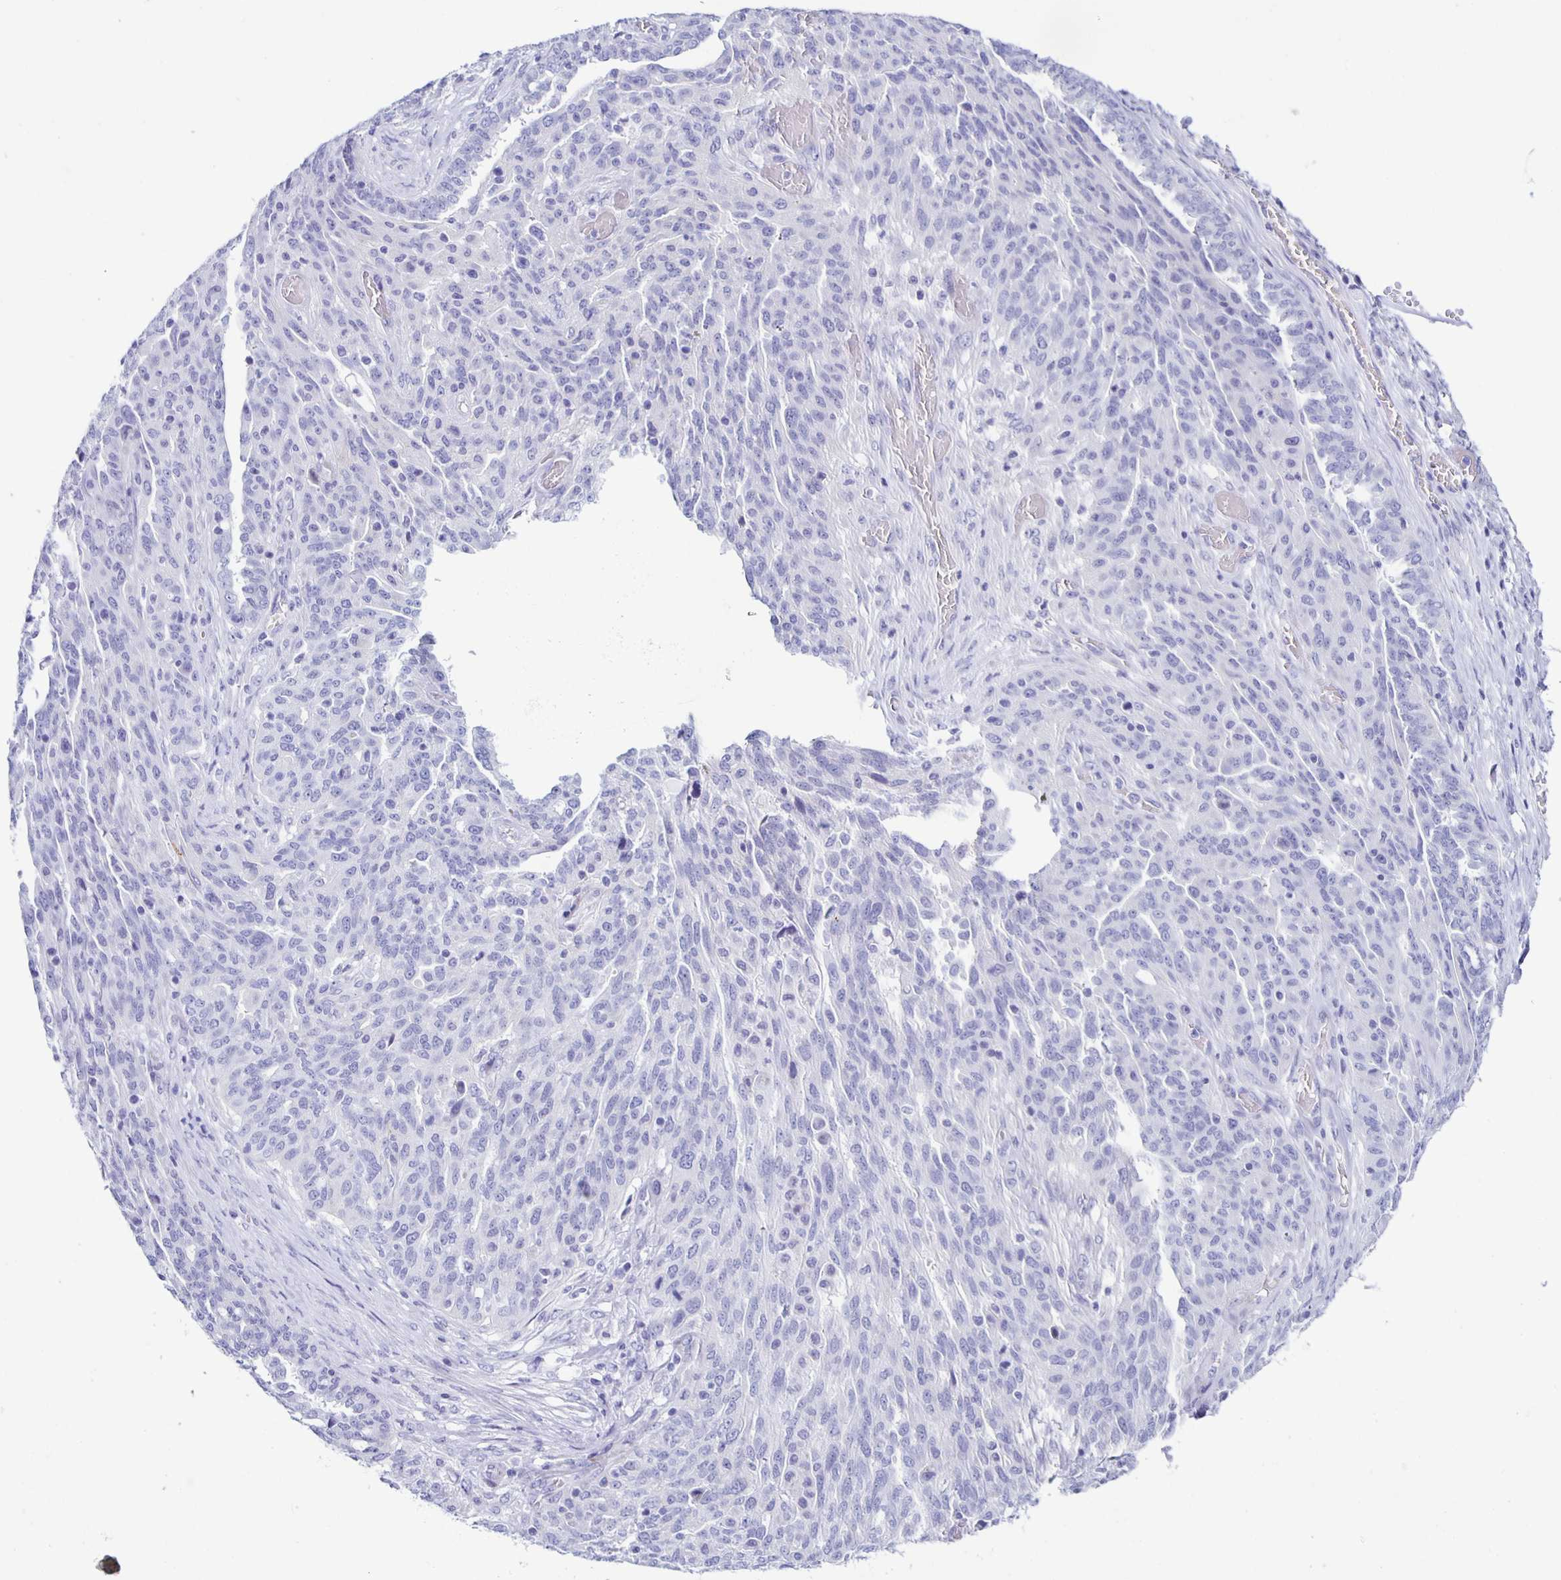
{"staining": {"intensity": "negative", "quantity": "none", "location": "none"}, "tissue": "ovarian cancer", "cell_type": "Tumor cells", "image_type": "cancer", "snomed": [{"axis": "morphology", "description": "Cystadenocarcinoma, serous, NOS"}, {"axis": "topography", "description": "Ovary"}], "caption": "Immunohistochemistry photomicrograph of human ovarian serous cystadenocarcinoma stained for a protein (brown), which reveals no expression in tumor cells. Brightfield microscopy of IHC stained with DAB (brown) and hematoxylin (blue), captured at high magnification.", "gene": "AQP6", "patient": {"sex": "female", "age": 67}}